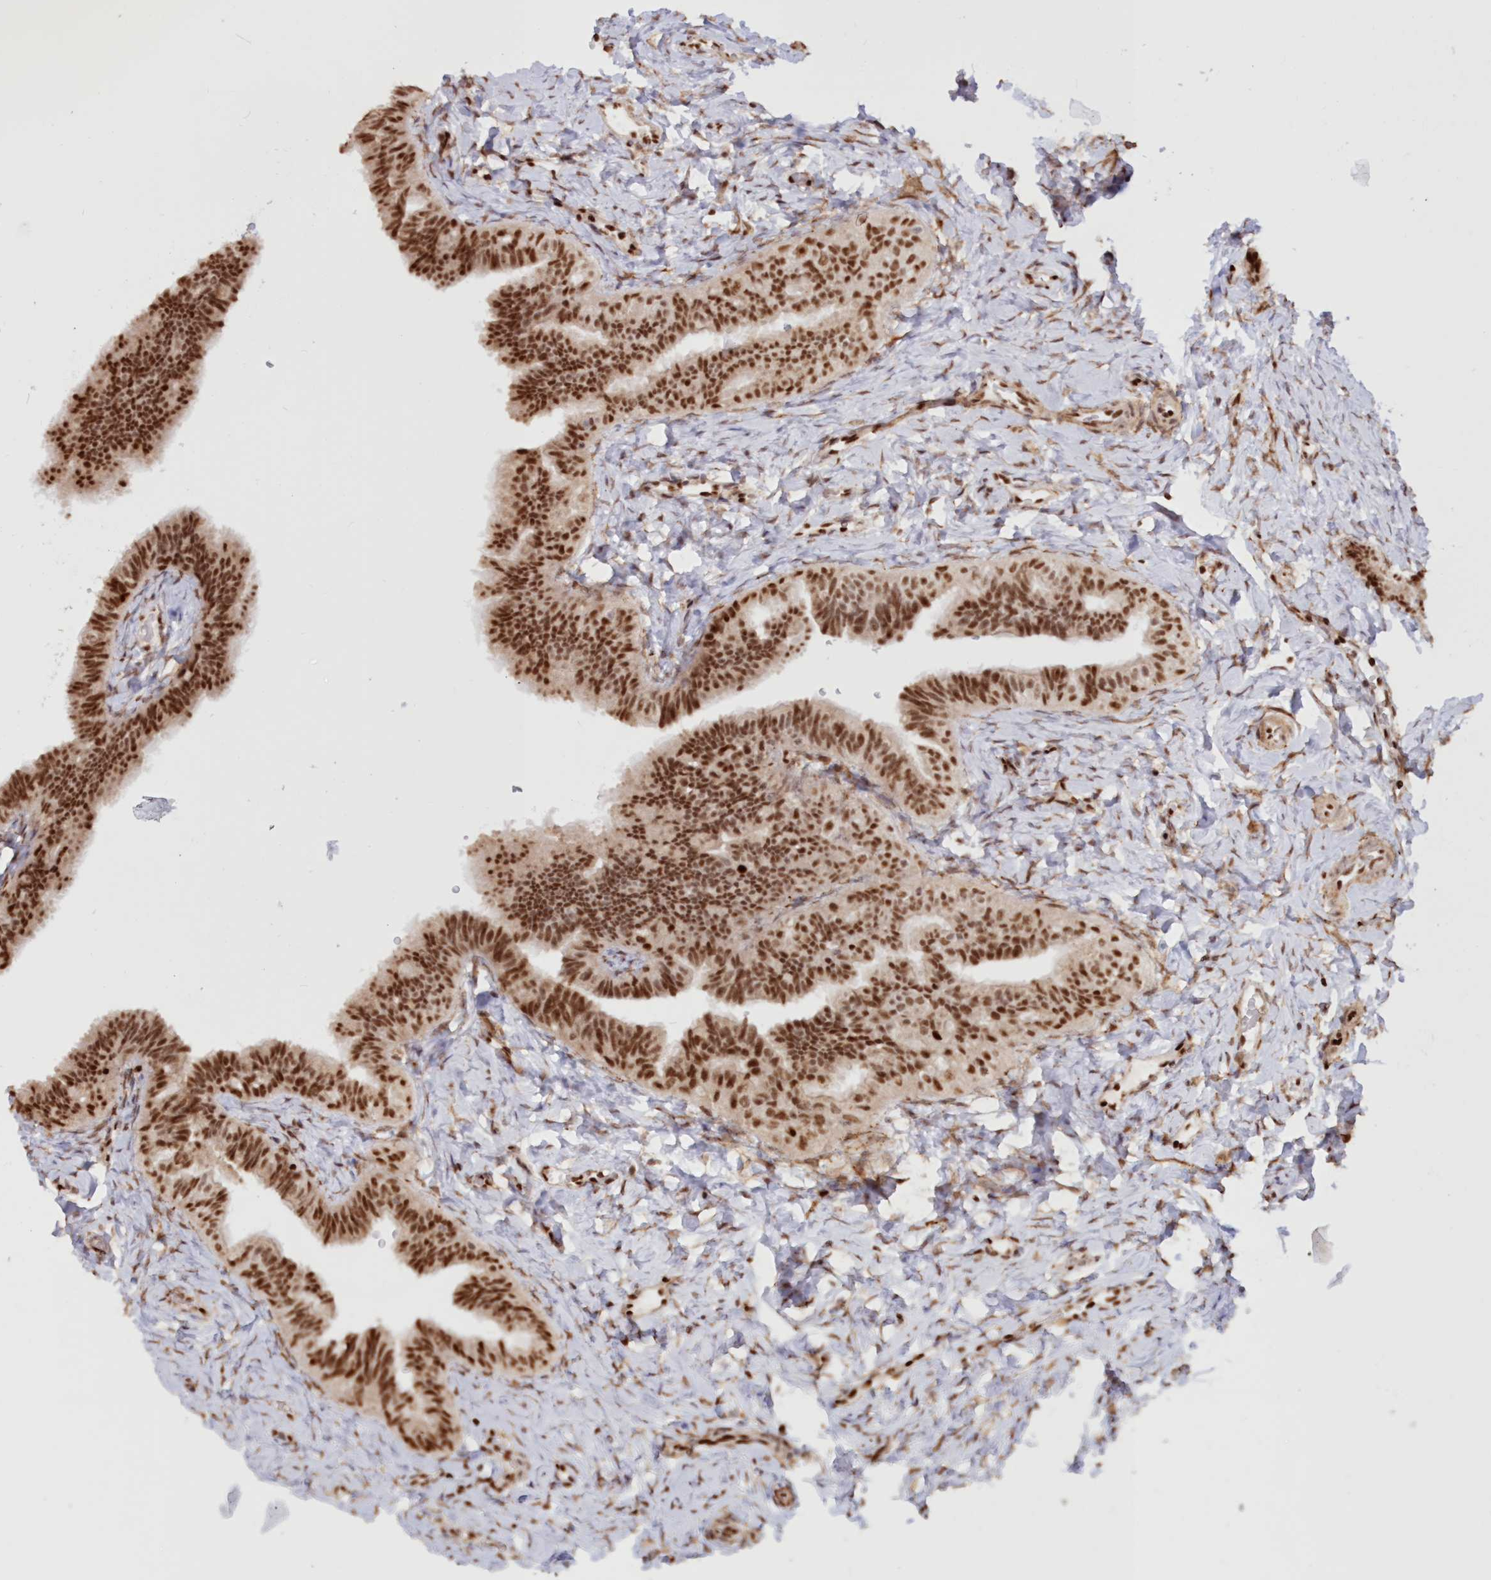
{"staining": {"intensity": "strong", "quantity": ">75%", "location": "nuclear"}, "tissue": "fallopian tube", "cell_type": "Glandular cells", "image_type": "normal", "snomed": [{"axis": "morphology", "description": "Normal tissue, NOS"}, {"axis": "topography", "description": "Fallopian tube"}], "caption": "Protein expression analysis of normal fallopian tube demonstrates strong nuclear expression in about >75% of glandular cells.", "gene": "POLR2B", "patient": {"sex": "female", "age": 39}}